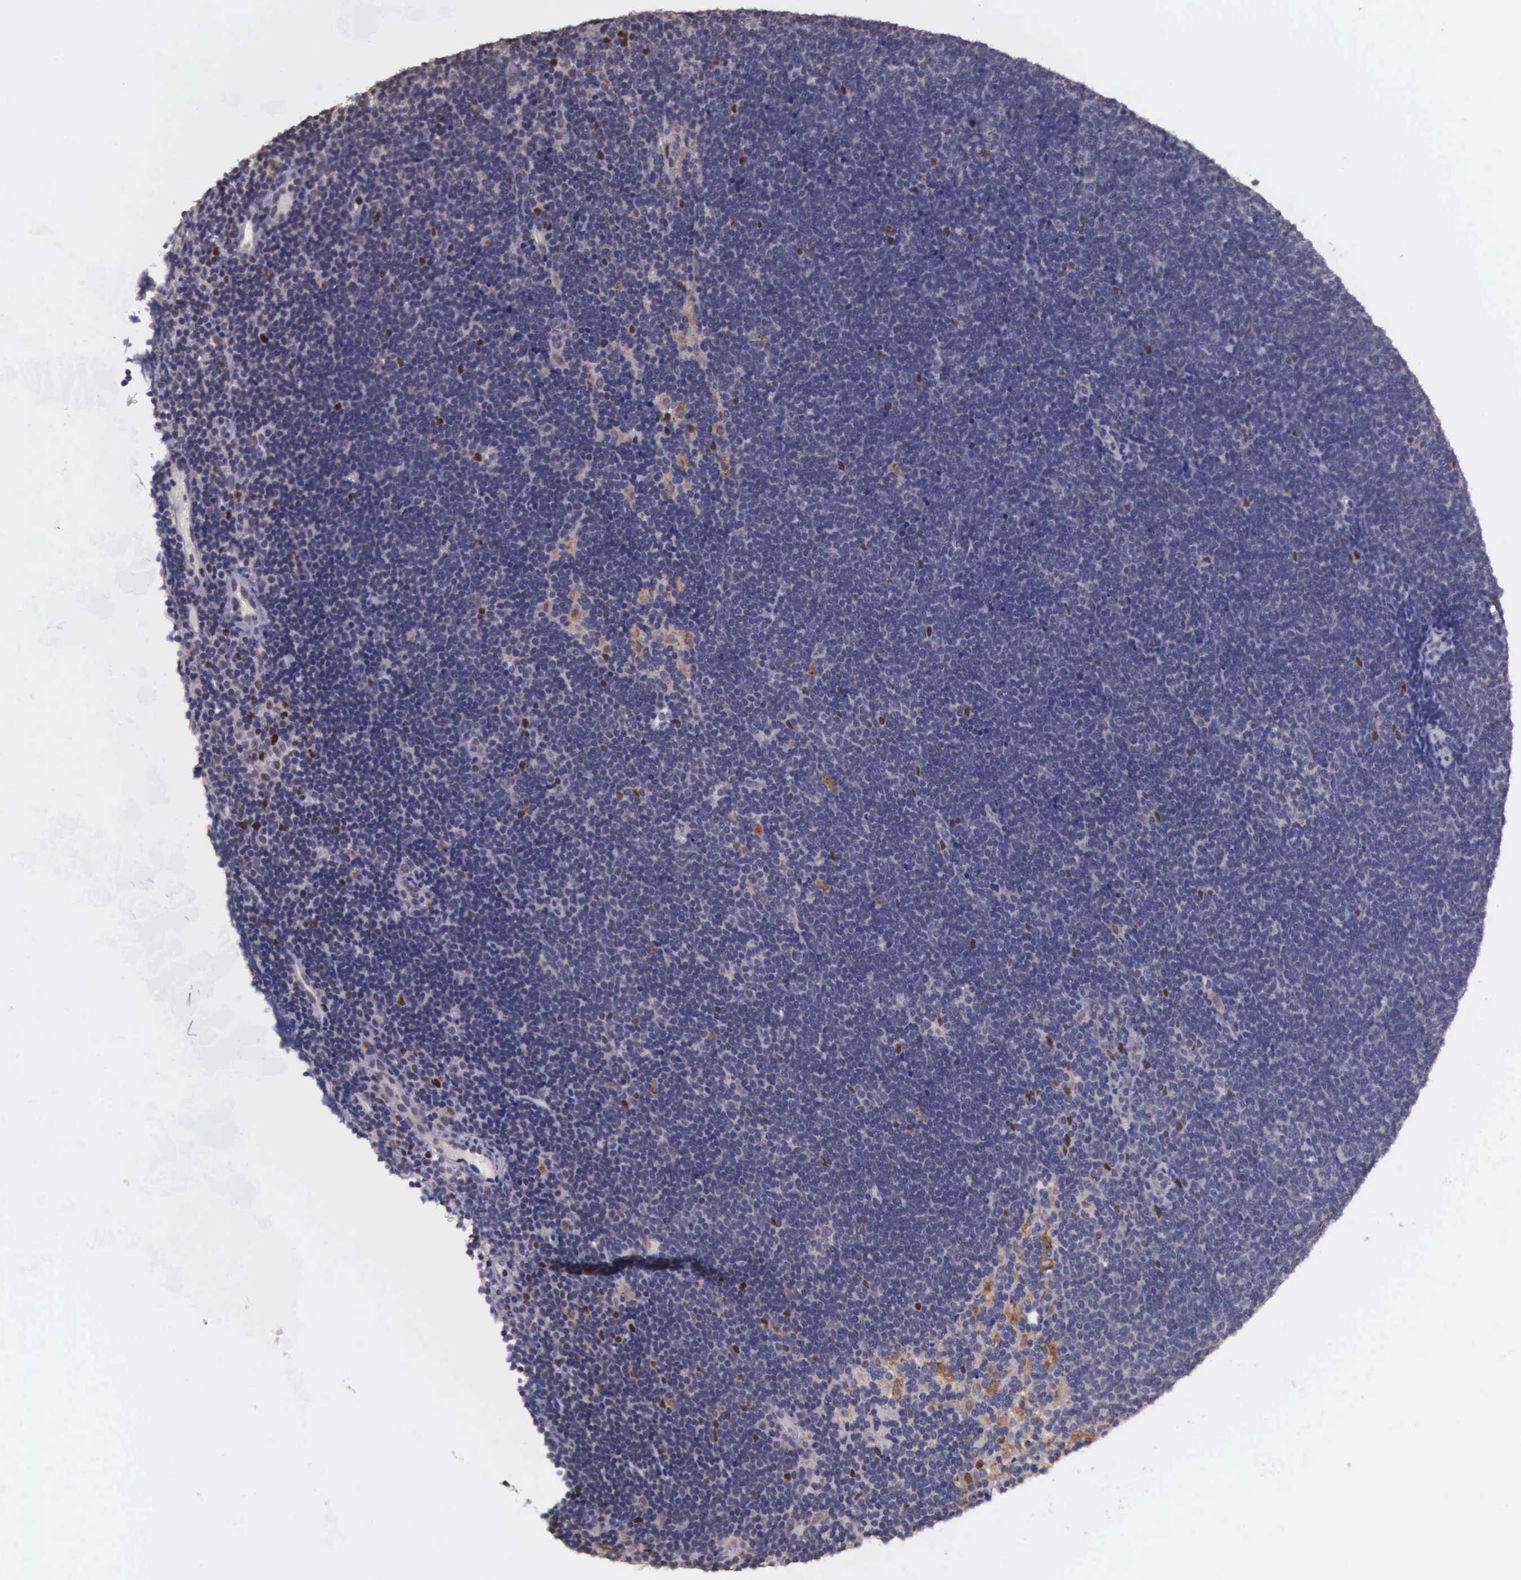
{"staining": {"intensity": "moderate", "quantity": "<25%", "location": "cytoplasmic/membranous,nuclear"}, "tissue": "lymphoma", "cell_type": "Tumor cells", "image_type": "cancer", "snomed": [{"axis": "morphology", "description": "Malignant lymphoma, non-Hodgkin's type, Low grade"}, {"axis": "topography", "description": "Lymph node"}], "caption": "Immunohistochemistry (IHC) (DAB) staining of human malignant lymphoma, non-Hodgkin's type (low-grade) displays moderate cytoplasmic/membranous and nuclear protein expression in approximately <25% of tumor cells.", "gene": "CDC45", "patient": {"sex": "female", "age": 51}}